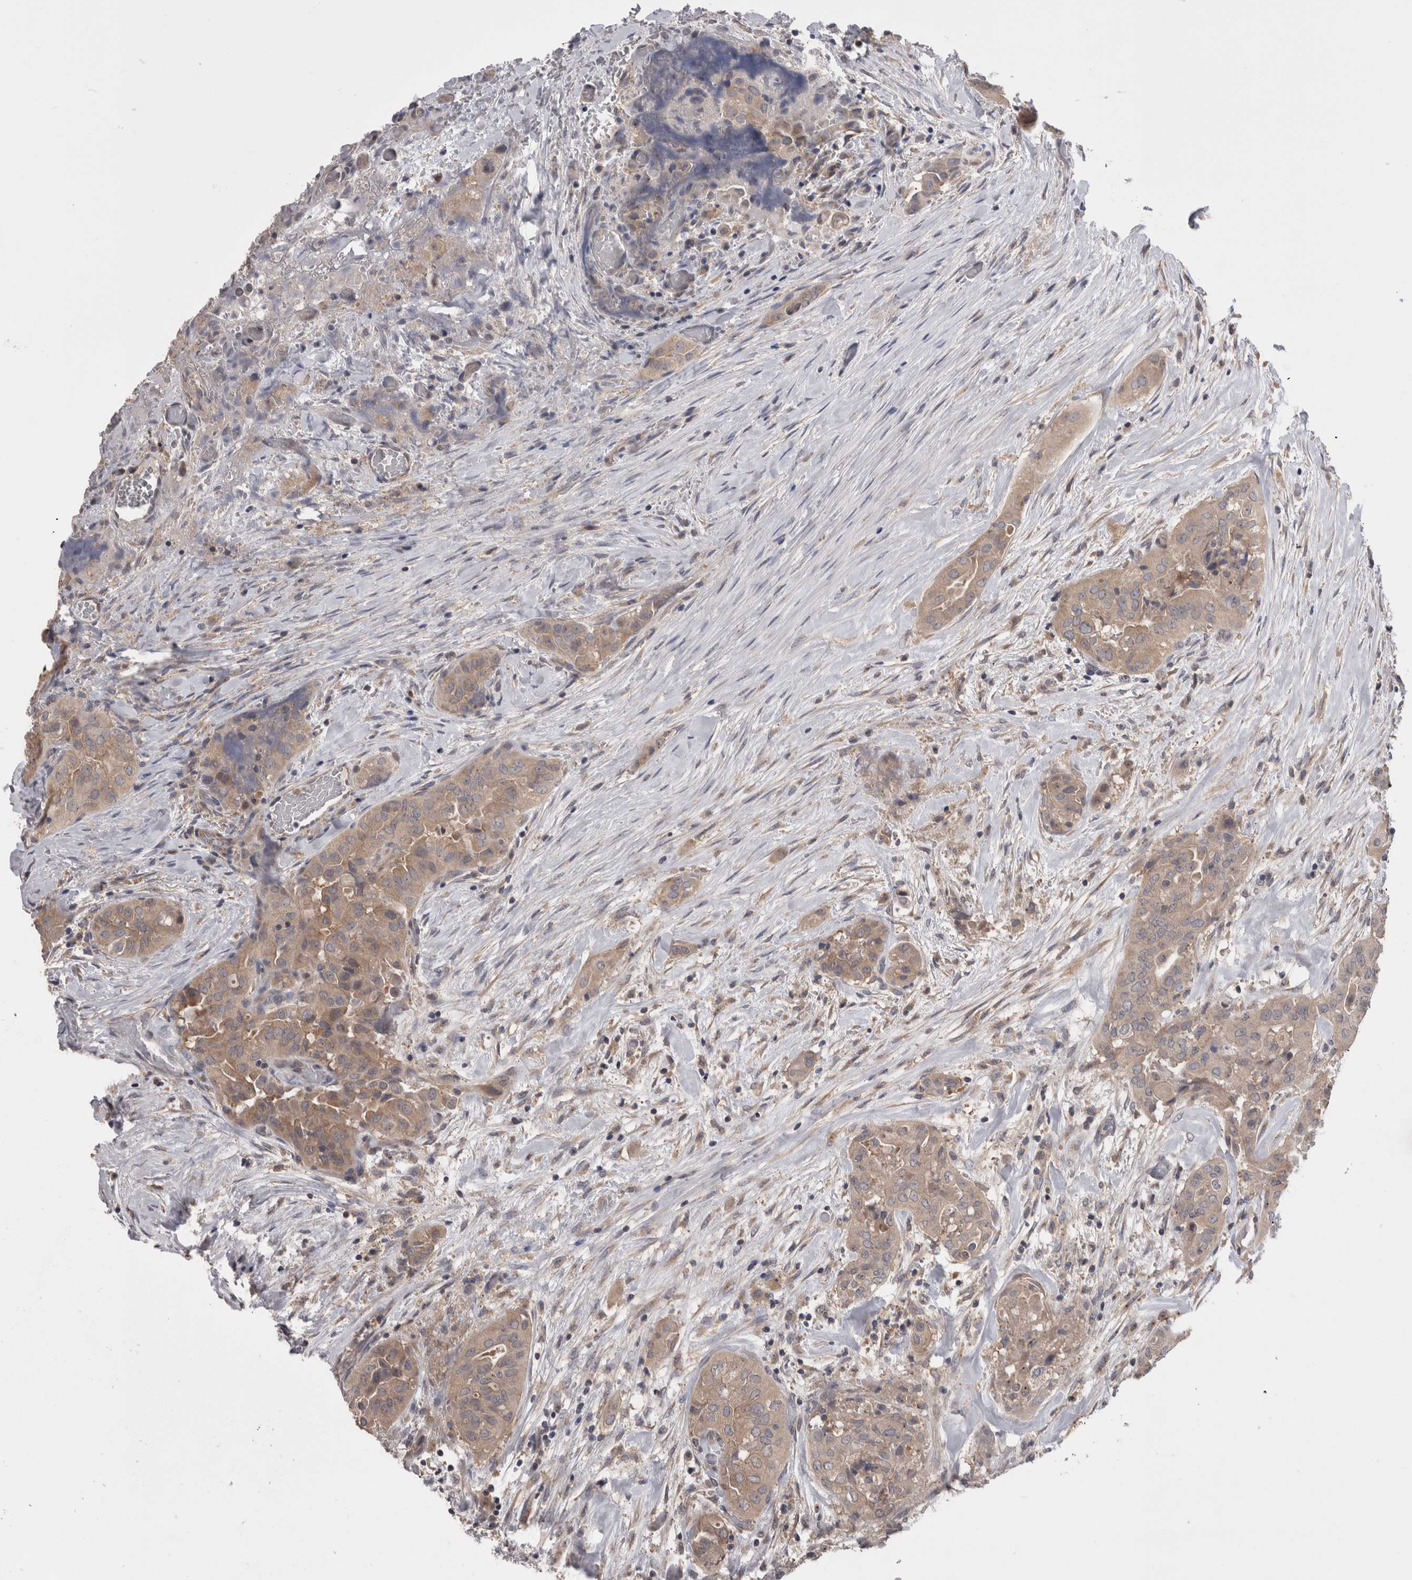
{"staining": {"intensity": "weak", "quantity": "25%-75%", "location": "cytoplasmic/membranous"}, "tissue": "thyroid cancer", "cell_type": "Tumor cells", "image_type": "cancer", "snomed": [{"axis": "morphology", "description": "Papillary adenocarcinoma, NOS"}, {"axis": "topography", "description": "Thyroid gland"}], "caption": "Human thyroid cancer stained with a brown dye shows weak cytoplasmic/membranous positive expression in approximately 25%-75% of tumor cells.", "gene": "DCTN6", "patient": {"sex": "female", "age": 59}}